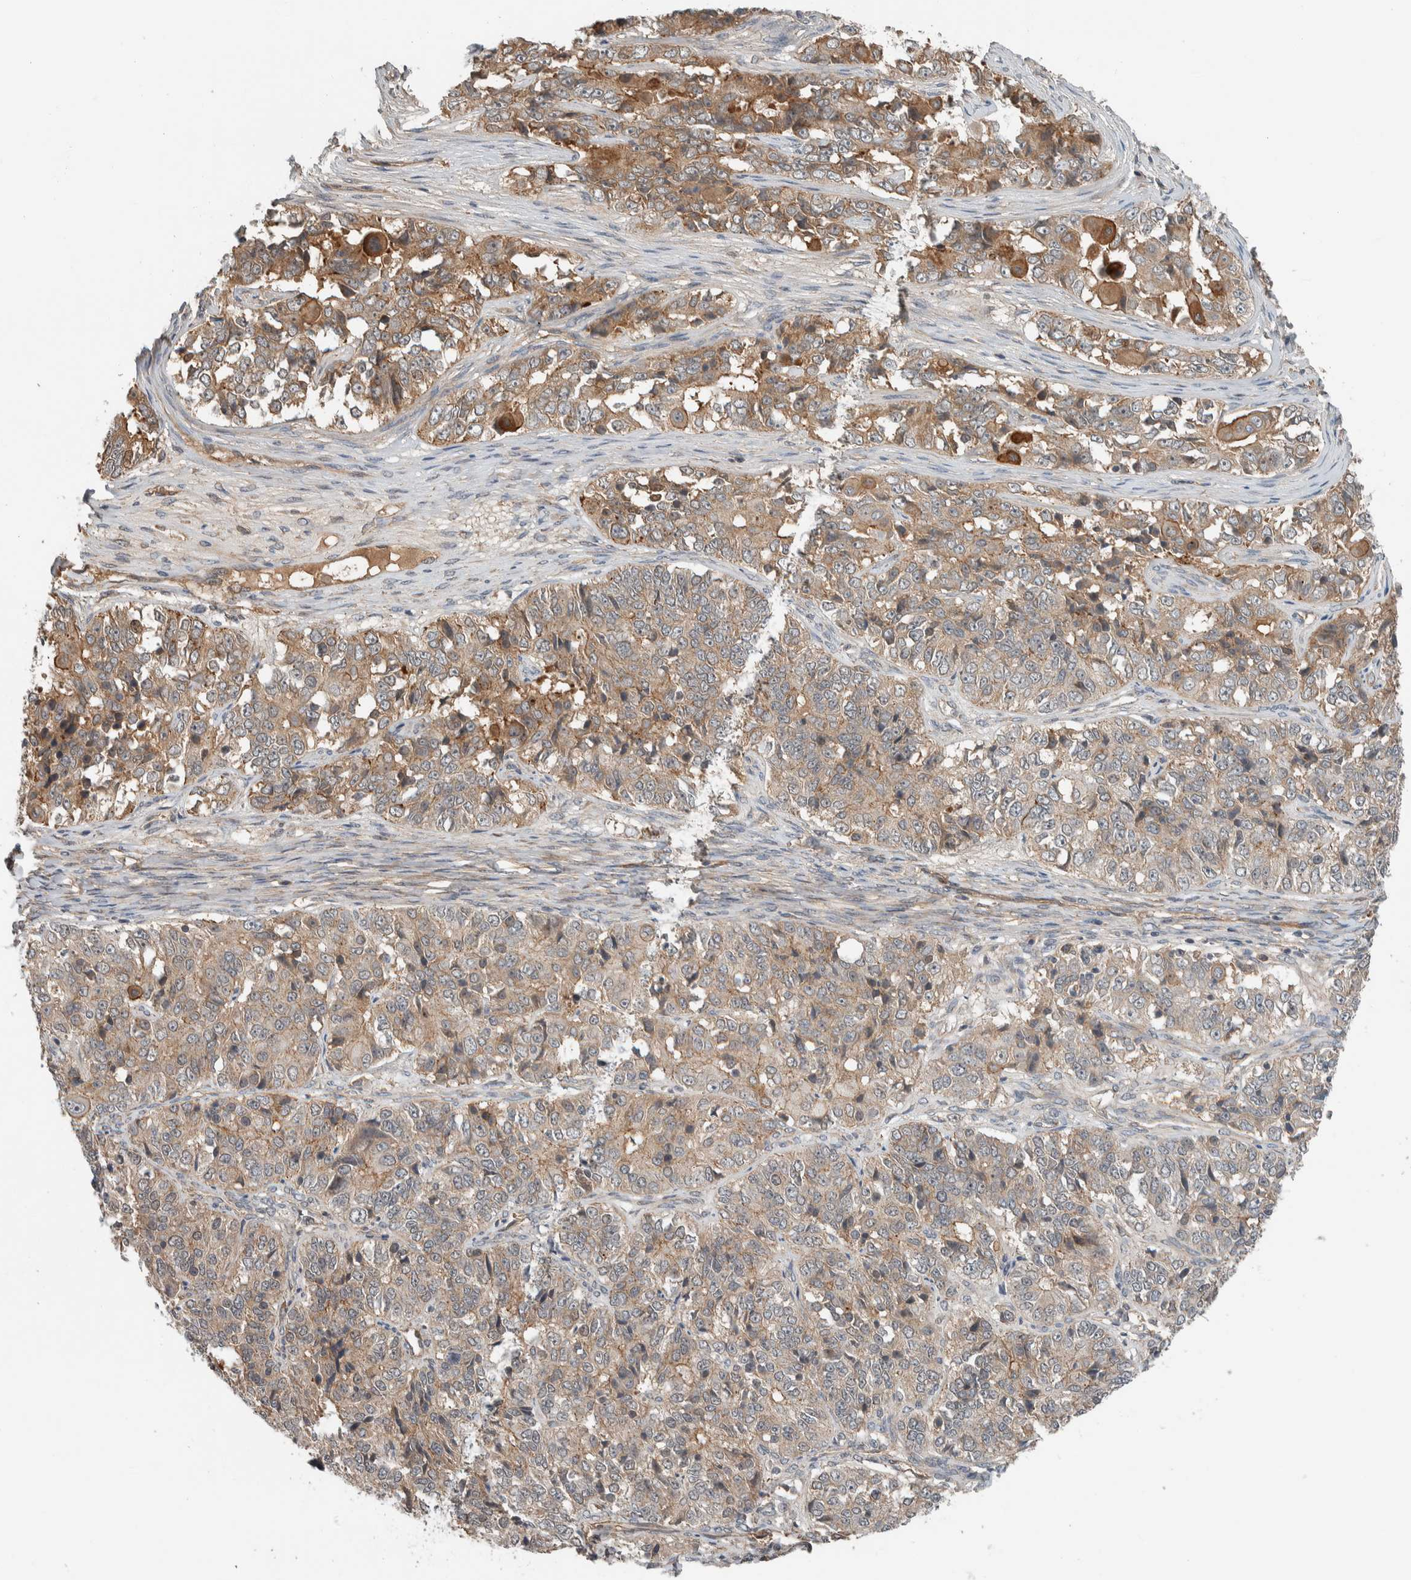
{"staining": {"intensity": "moderate", "quantity": "25%-75%", "location": "cytoplasmic/membranous"}, "tissue": "ovarian cancer", "cell_type": "Tumor cells", "image_type": "cancer", "snomed": [{"axis": "morphology", "description": "Carcinoma, endometroid"}, {"axis": "topography", "description": "Ovary"}], "caption": "Protein expression analysis of ovarian endometroid carcinoma demonstrates moderate cytoplasmic/membranous staining in approximately 25%-75% of tumor cells.", "gene": "ARMC7", "patient": {"sex": "female", "age": 51}}